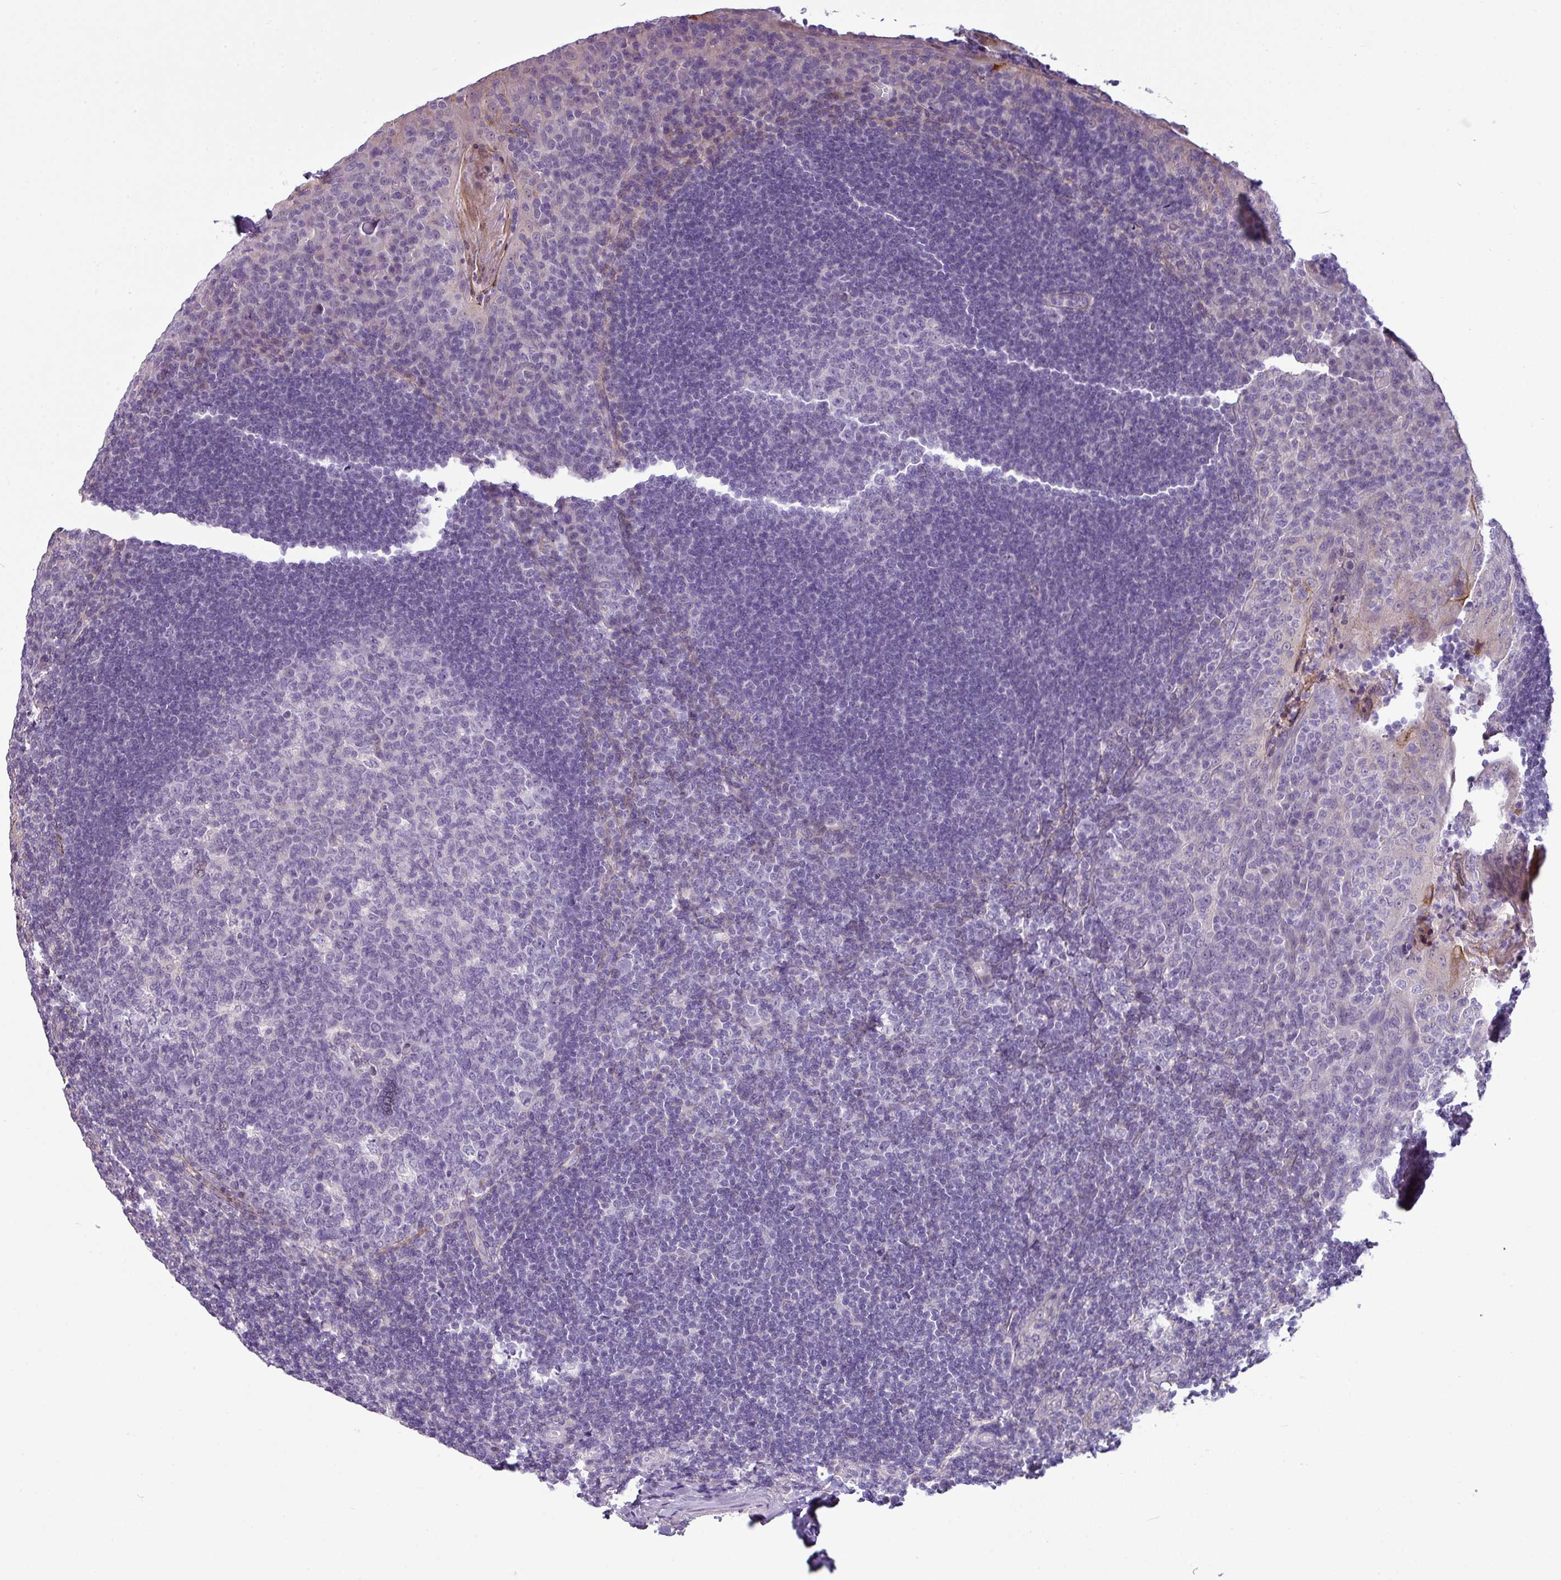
{"staining": {"intensity": "negative", "quantity": "none", "location": "none"}, "tissue": "tonsil", "cell_type": "Germinal center cells", "image_type": "normal", "snomed": [{"axis": "morphology", "description": "Normal tissue, NOS"}, {"axis": "topography", "description": "Tonsil"}], "caption": "Germinal center cells are negative for protein expression in unremarkable human tonsil. (Brightfield microscopy of DAB (3,3'-diaminobenzidine) immunohistochemistry at high magnification).", "gene": "TMEM178B", "patient": {"sex": "male", "age": 17}}